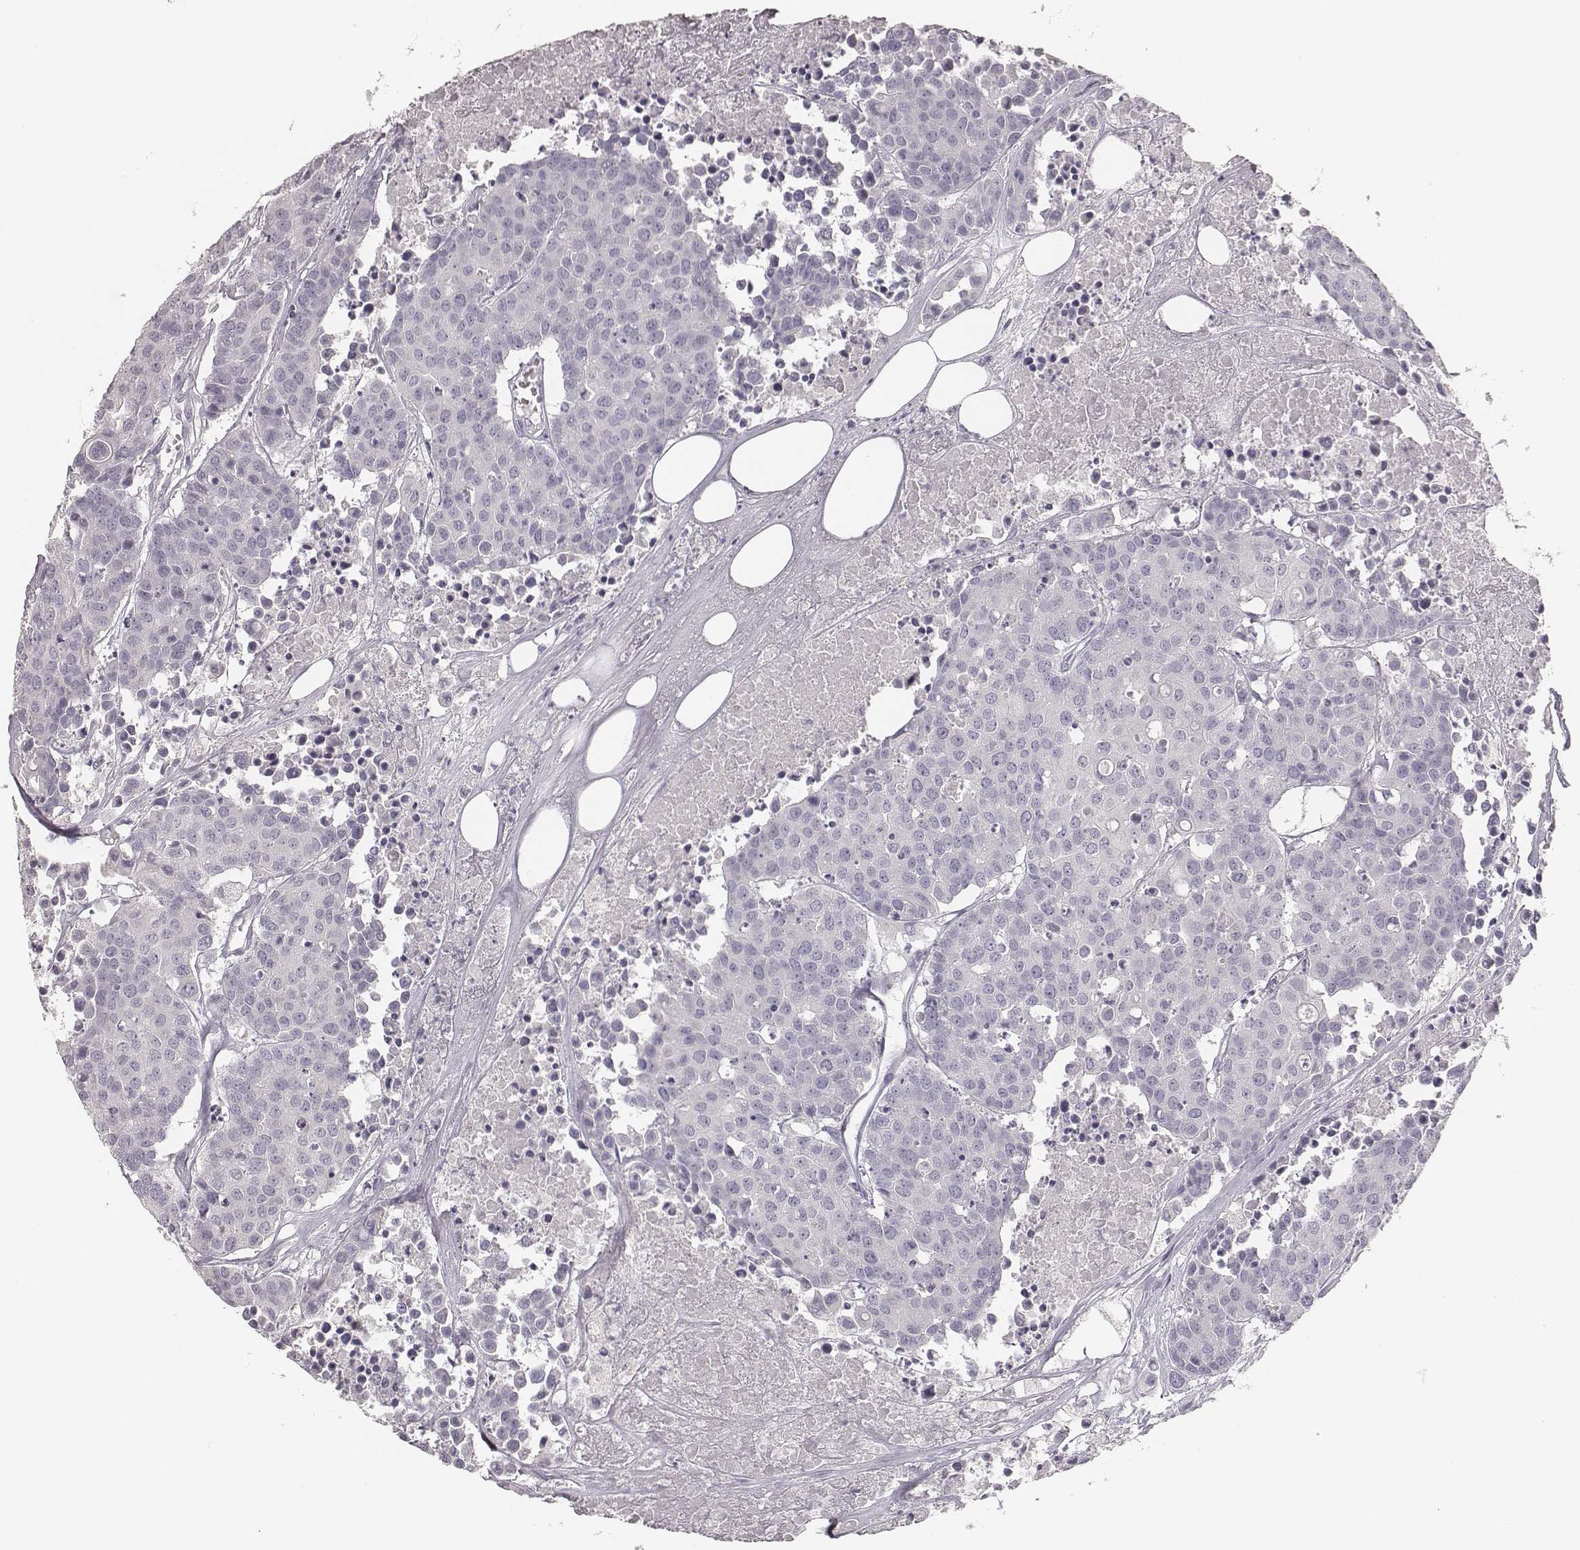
{"staining": {"intensity": "negative", "quantity": "none", "location": "none"}, "tissue": "carcinoid", "cell_type": "Tumor cells", "image_type": "cancer", "snomed": [{"axis": "morphology", "description": "Carcinoid, malignant, NOS"}, {"axis": "topography", "description": "Colon"}], "caption": "DAB (3,3'-diaminobenzidine) immunohistochemical staining of human carcinoid displays no significant staining in tumor cells.", "gene": "MYH6", "patient": {"sex": "male", "age": 81}}